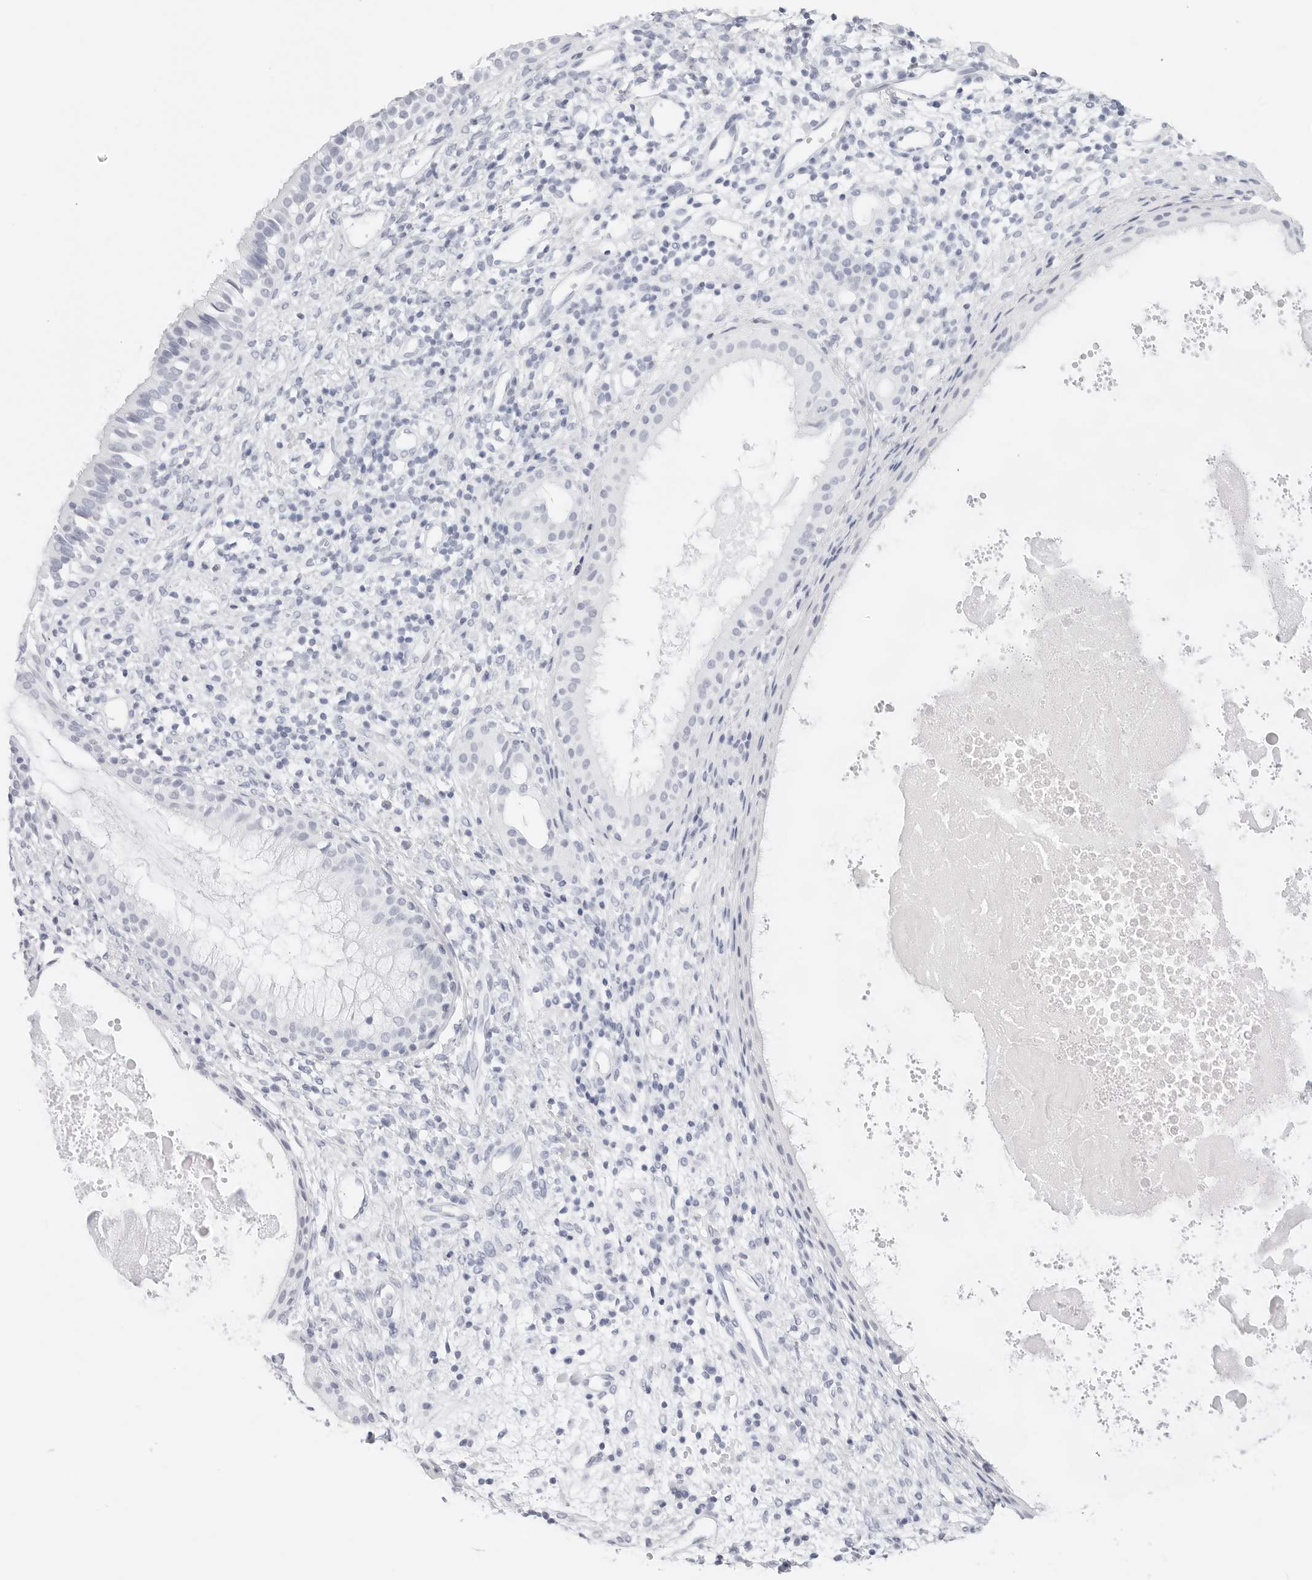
{"staining": {"intensity": "negative", "quantity": "none", "location": "none"}, "tissue": "nasopharynx", "cell_type": "Respiratory epithelial cells", "image_type": "normal", "snomed": [{"axis": "morphology", "description": "Normal tissue, NOS"}, {"axis": "topography", "description": "Nasopharynx"}], "caption": "High power microscopy histopathology image of an IHC photomicrograph of unremarkable nasopharynx, revealing no significant positivity in respiratory epithelial cells. (DAB (3,3'-diaminobenzidine) IHC, high magnification).", "gene": "TFF2", "patient": {"sex": "male", "age": 22}}